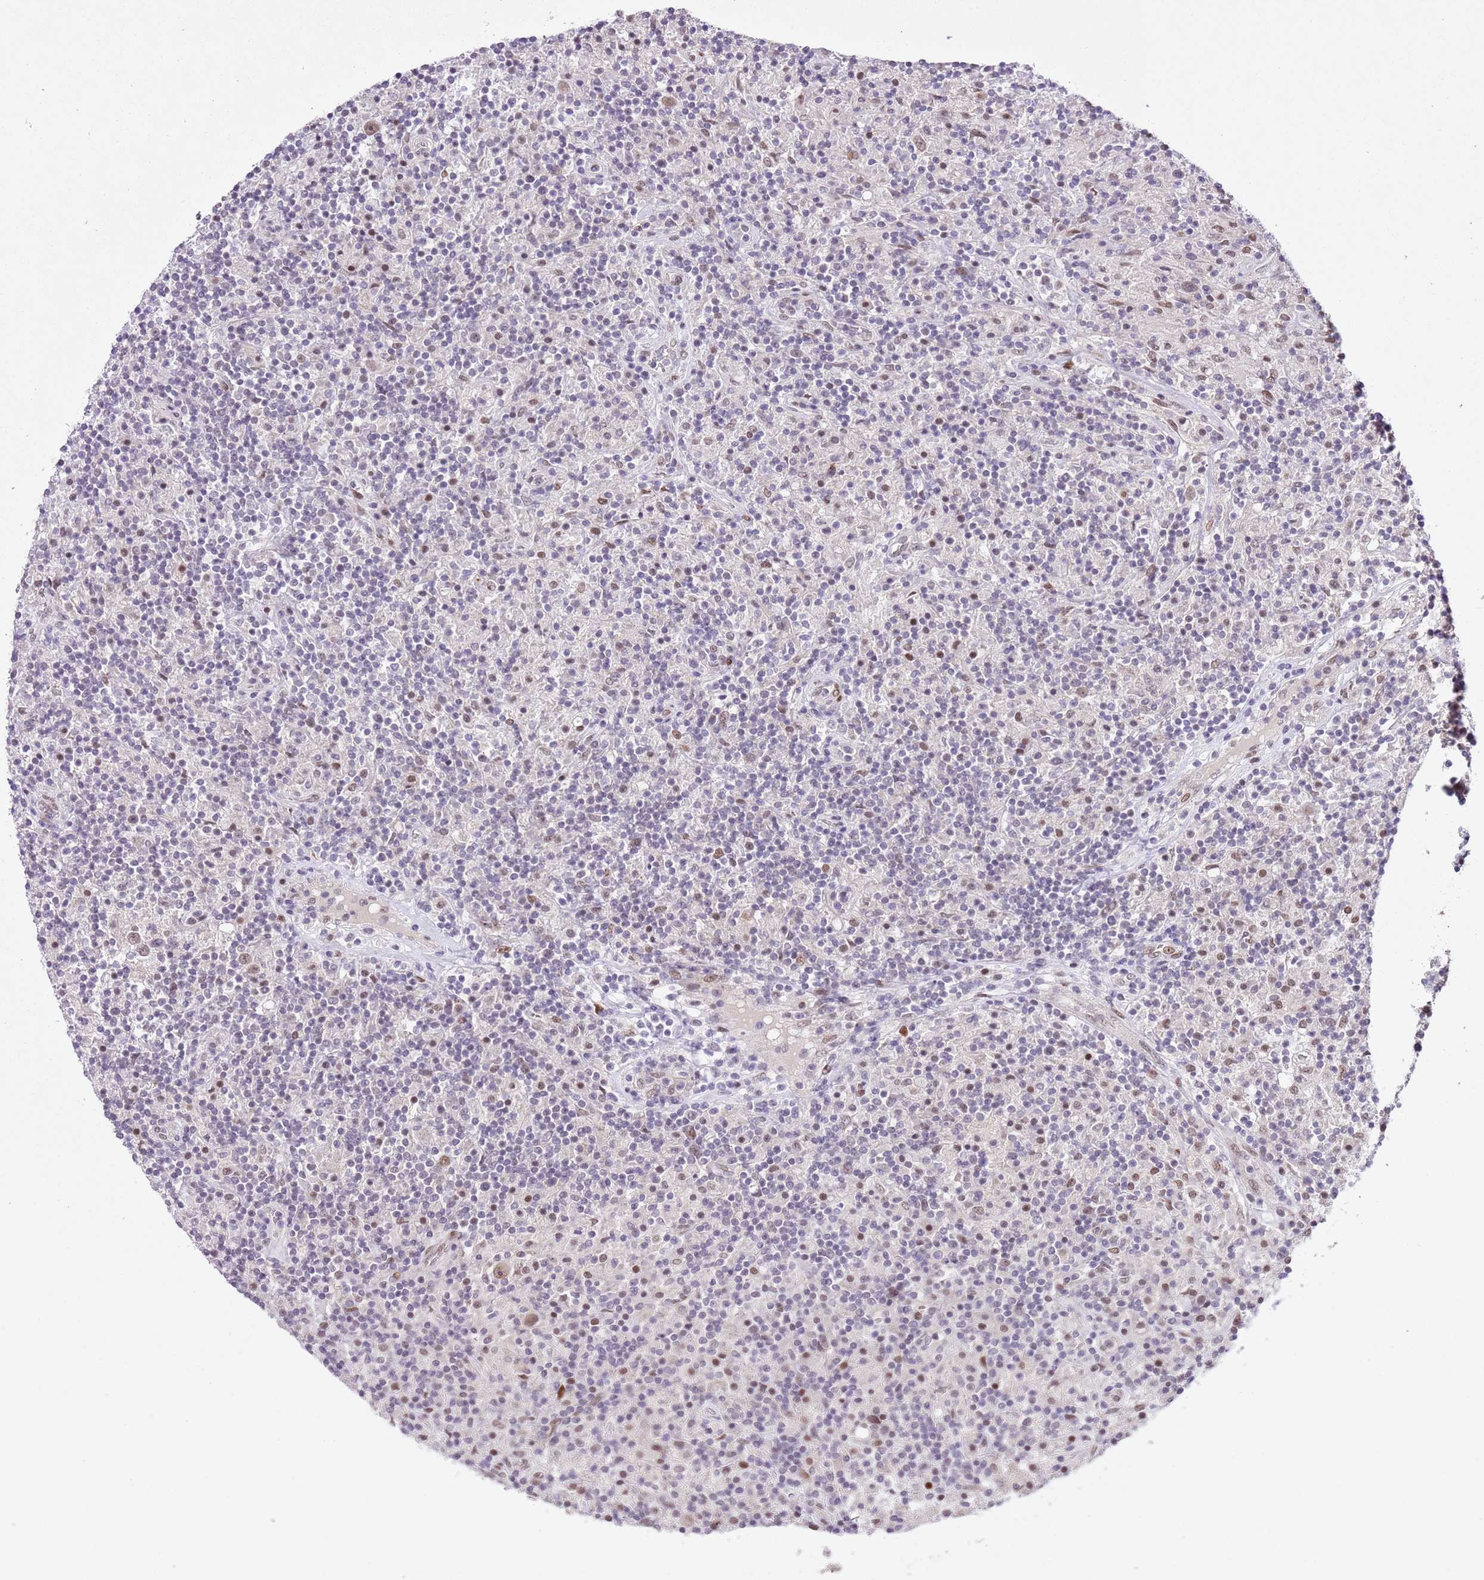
{"staining": {"intensity": "moderate", "quantity": ">75%", "location": "nuclear"}, "tissue": "lymphoma", "cell_type": "Tumor cells", "image_type": "cancer", "snomed": [{"axis": "morphology", "description": "Hodgkin's disease, NOS"}, {"axis": "topography", "description": "Lymph node"}], "caption": "DAB immunohistochemical staining of human Hodgkin's disease shows moderate nuclear protein staining in approximately >75% of tumor cells.", "gene": "NACC2", "patient": {"sex": "male", "age": 70}}